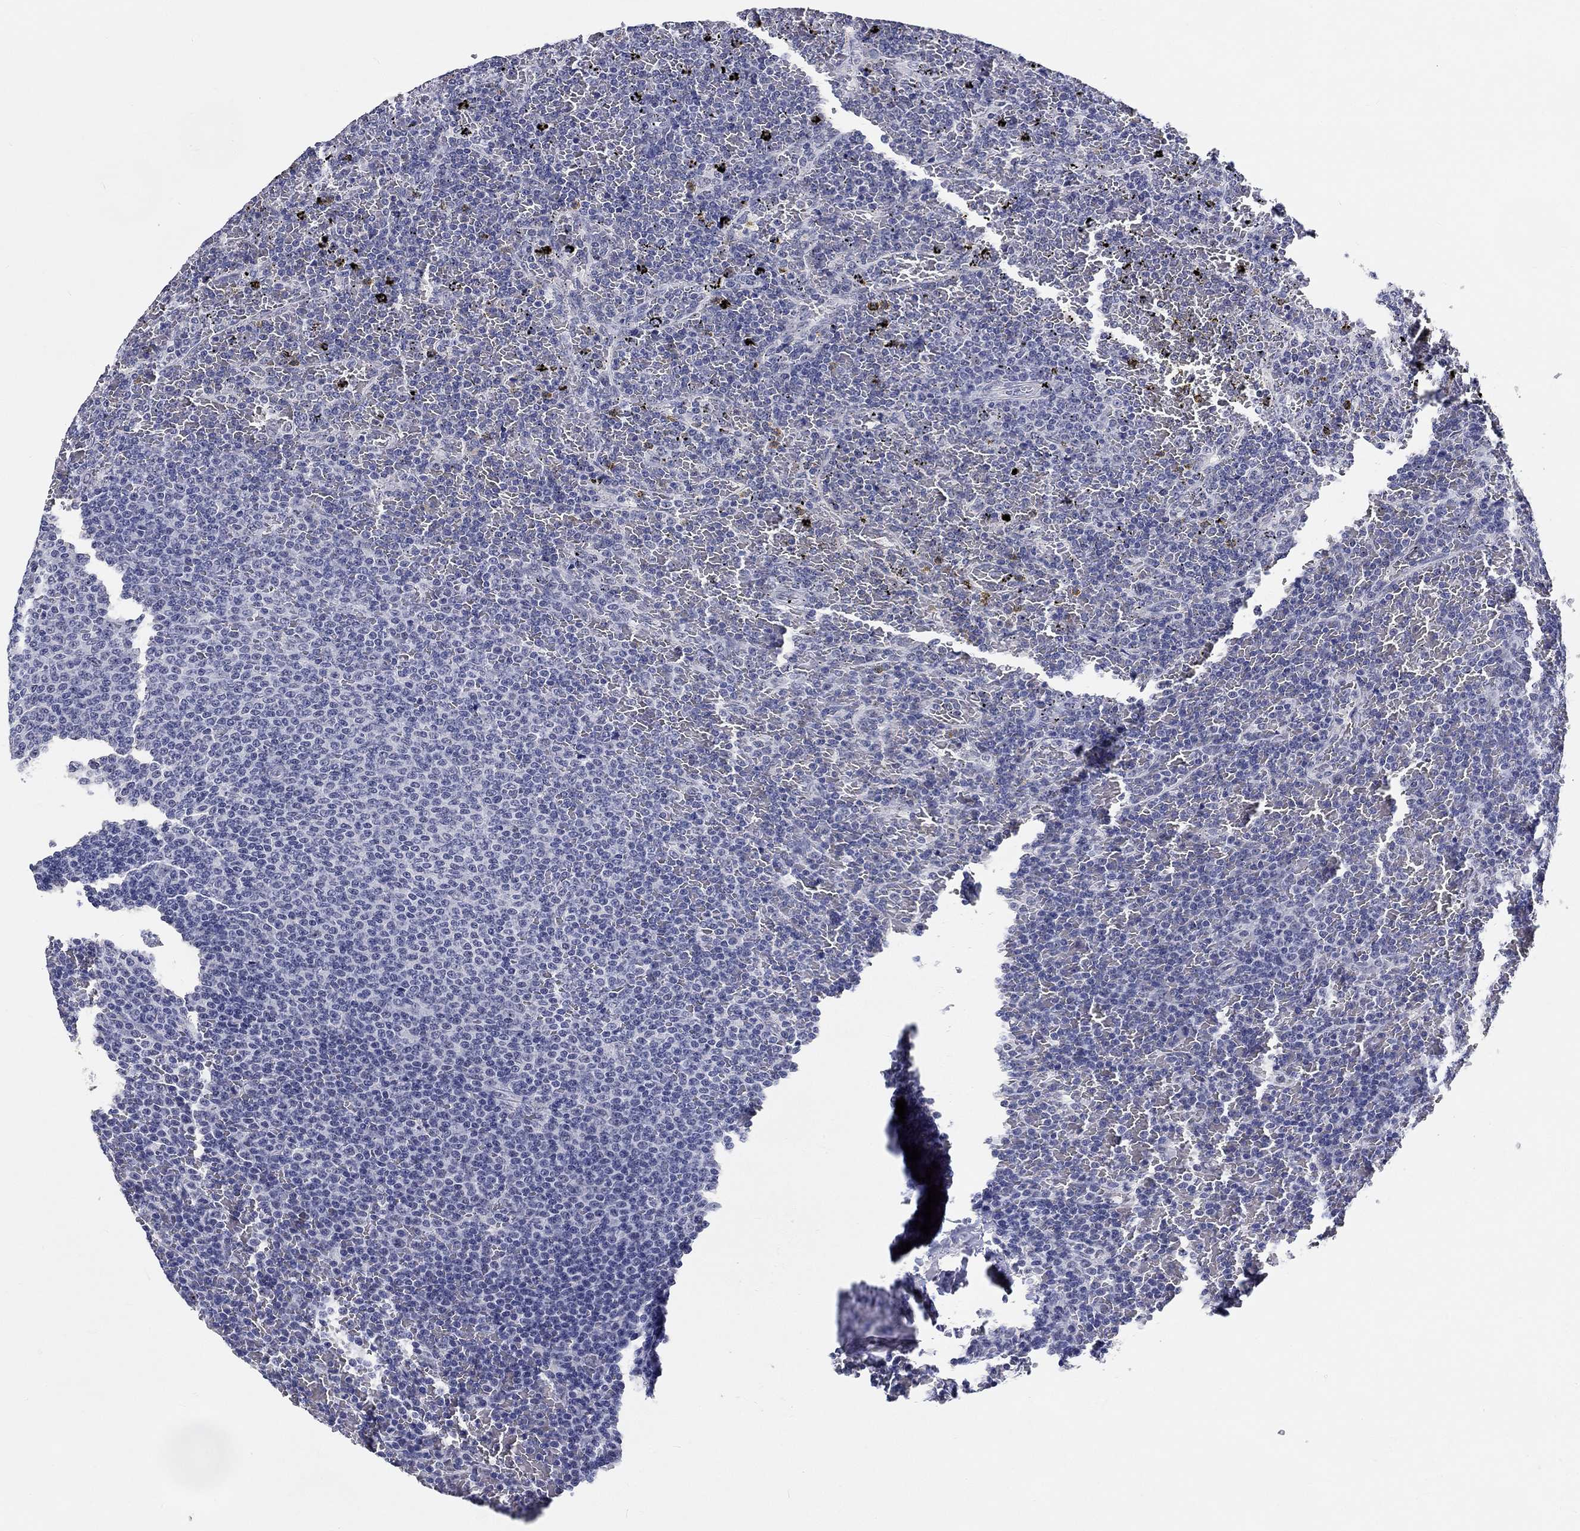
{"staining": {"intensity": "negative", "quantity": "none", "location": "none"}, "tissue": "lymphoma", "cell_type": "Tumor cells", "image_type": "cancer", "snomed": [{"axis": "morphology", "description": "Malignant lymphoma, non-Hodgkin's type, Low grade"}, {"axis": "topography", "description": "Spleen"}], "caption": "A high-resolution histopathology image shows immunohistochemistry staining of lymphoma, which reveals no significant staining in tumor cells. (DAB (3,3'-diaminobenzidine) IHC with hematoxylin counter stain).", "gene": "GRIN1", "patient": {"sex": "female", "age": 77}}